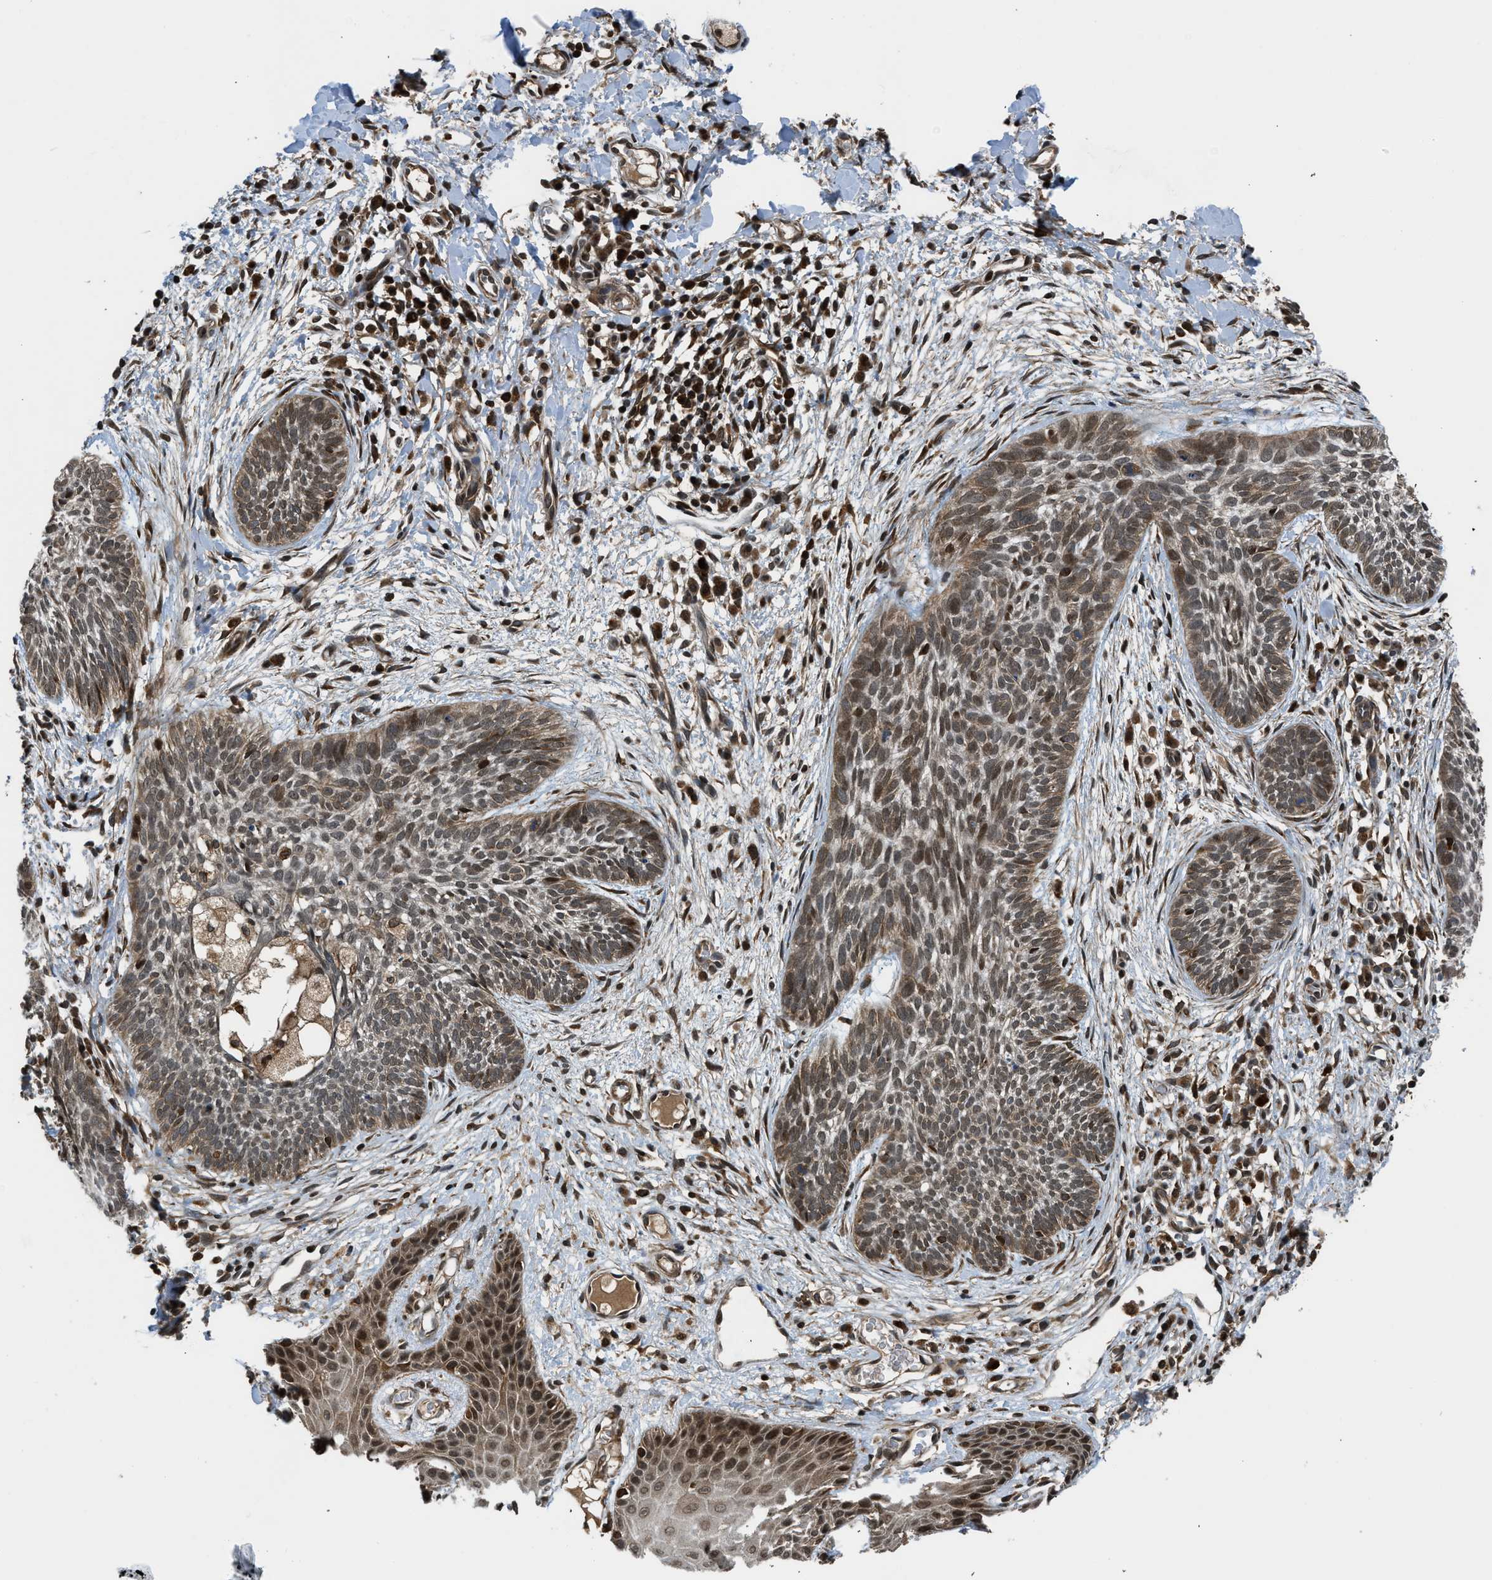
{"staining": {"intensity": "moderate", "quantity": ">75%", "location": "cytoplasmic/membranous"}, "tissue": "skin cancer", "cell_type": "Tumor cells", "image_type": "cancer", "snomed": [{"axis": "morphology", "description": "Basal cell carcinoma"}, {"axis": "topography", "description": "Skin"}], "caption": "Human skin cancer (basal cell carcinoma) stained for a protein (brown) exhibits moderate cytoplasmic/membranous positive expression in about >75% of tumor cells.", "gene": "RETREG3", "patient": {"sex": "female", "age": 59}}